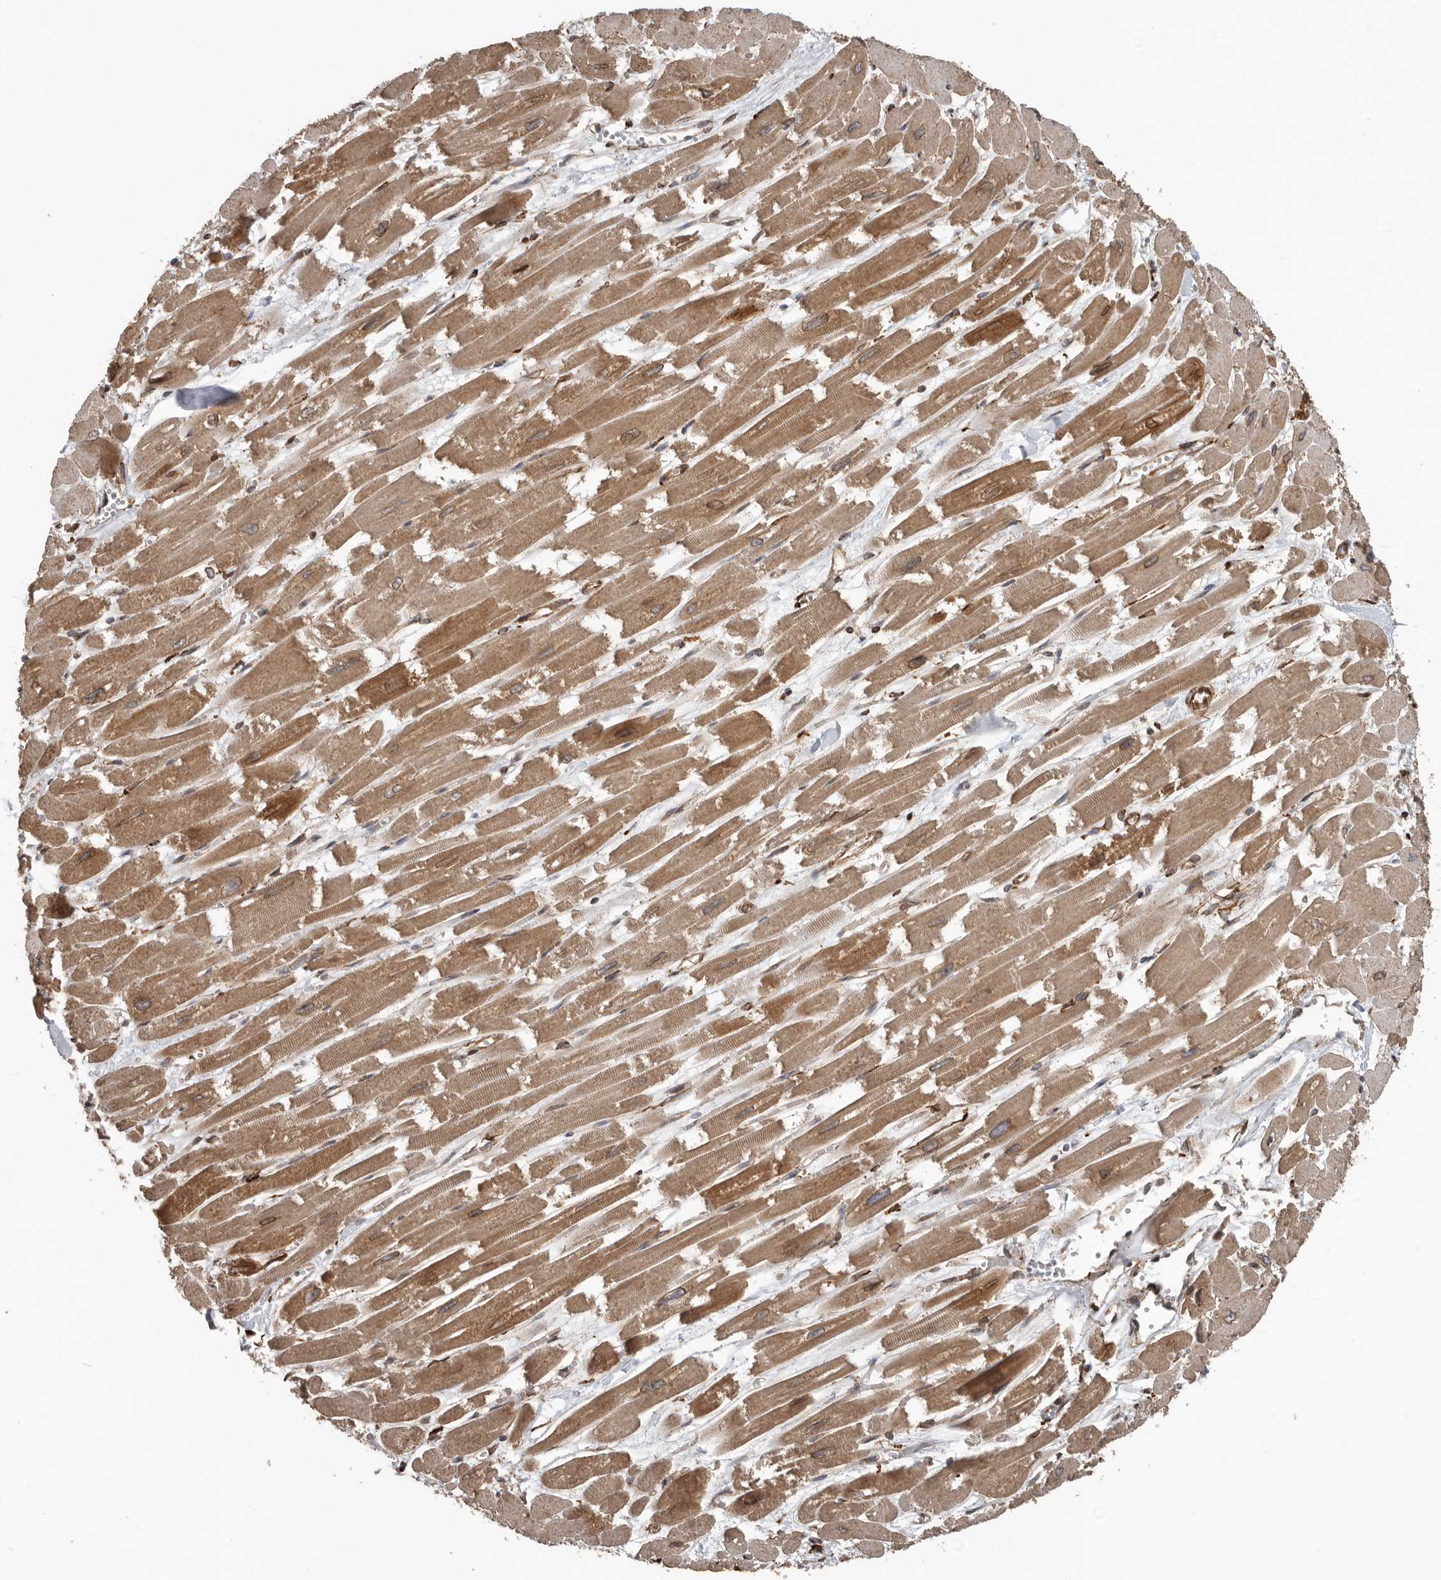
{"staining": {"intensity": "moderate", "quantity": ">75%", "location": "cytoplasmic/membranous"}, "tissue": "heart muscle", "cell_type": "Cardiomyocytes", "image_type": "normal", "snomed": [{"axis": "morphology", "description": "Normal tissue, NOS"}, {"axis": "topography", "description": "Heart"}], "caption": "This micrograph displays immunohistochemistry staining of benign heart muscle, with medium moderate cytoplasmic/membranous expression in approximately >75% of cardiomyocytes.", "gene": "CEP350", "patient": {"sex": "male", "age": 54}}